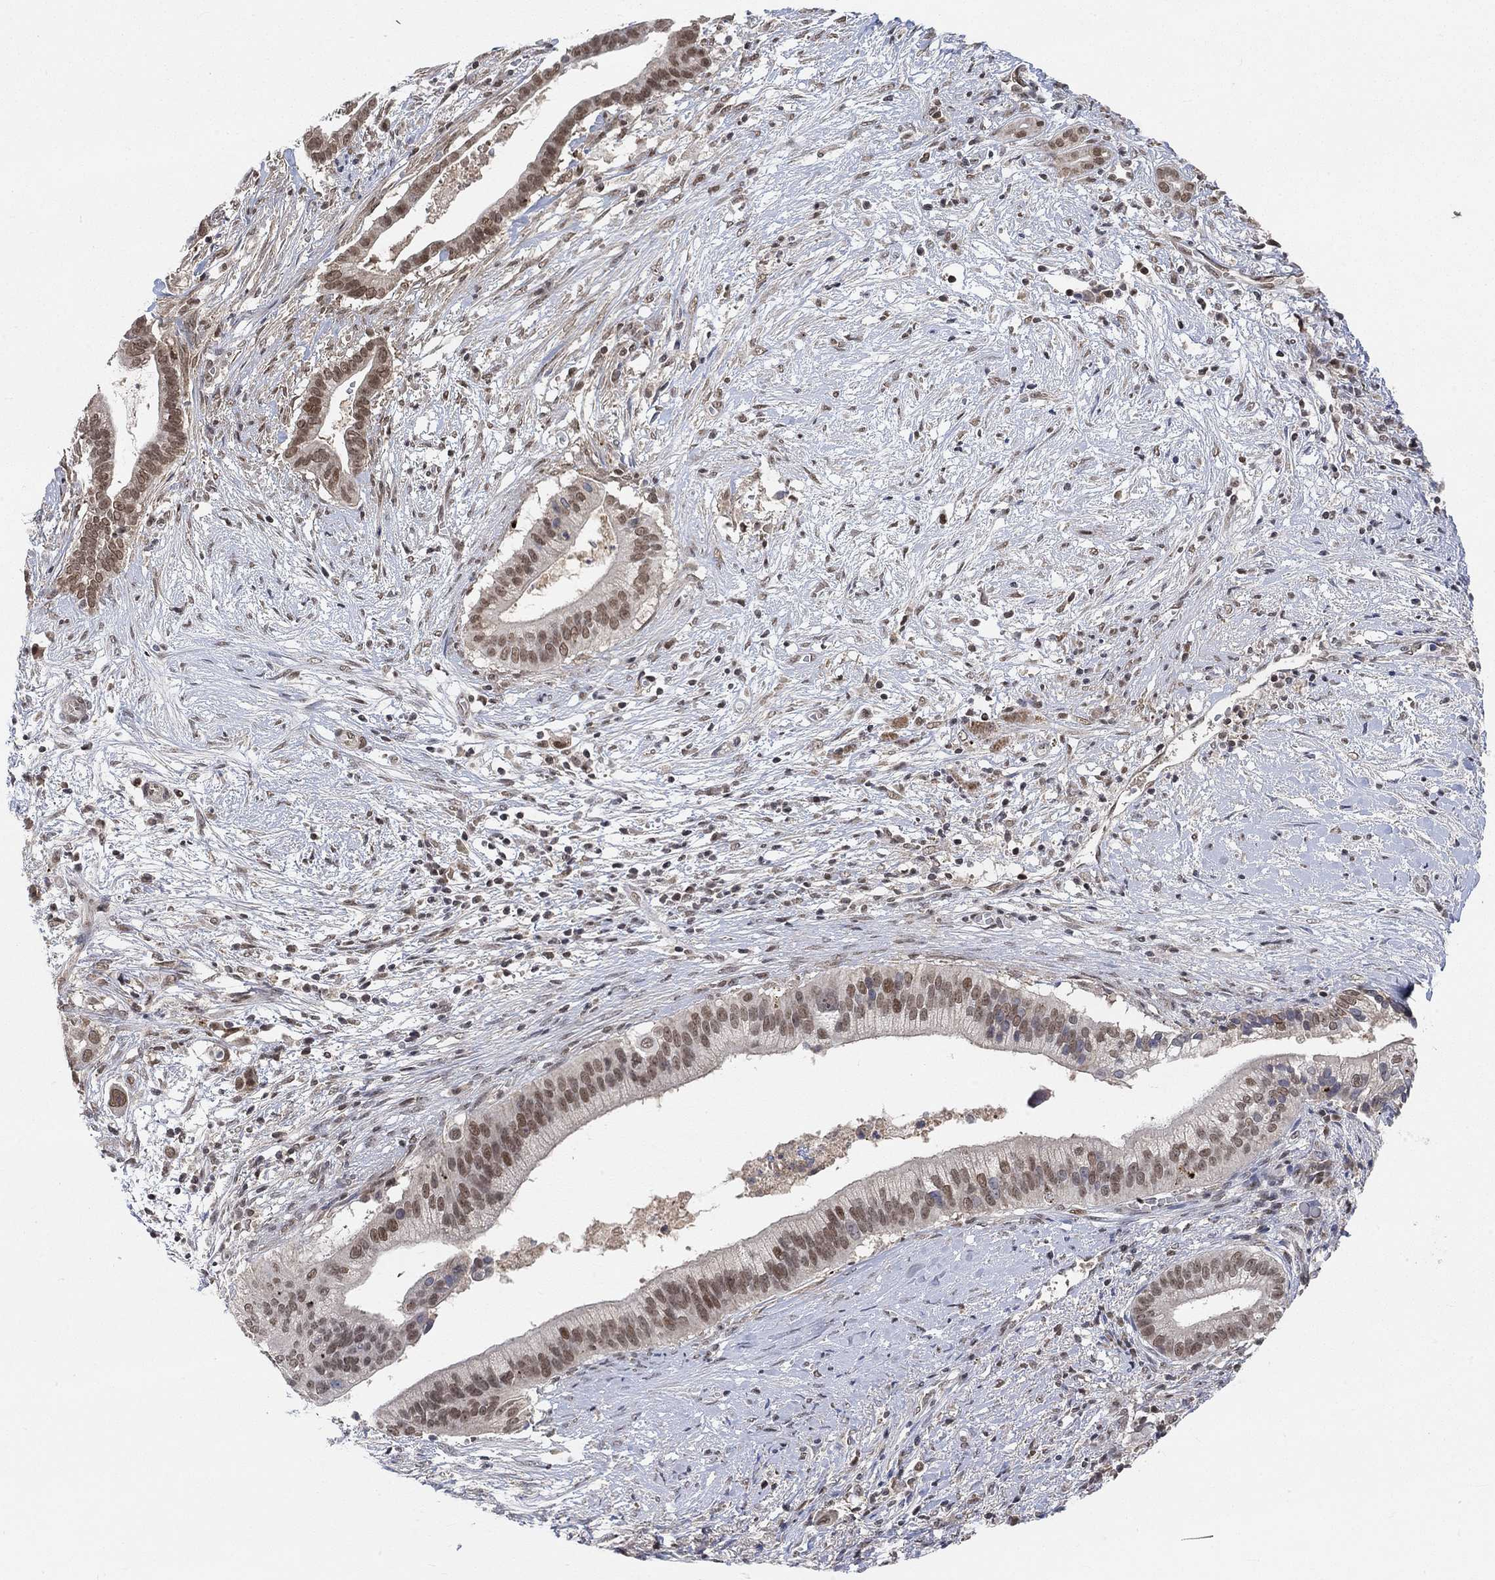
{"staining": {"intensity": "moderate", "quantity": ">75%", "location": "nuclear"}, "tissue": "pancreatic cancer", "cell_type": "Tumor cells", "image_type": "cancer", "snomed": [{"axis": "morphology", "description": "Adenocarcinoma, NOS"}, {"axis": "topography", "description": "Pancreas"}], "caption": "IHC photomicrograph of neoplastic tissue: human adenocarcinoma (pancreatic) stained using IHC demonstrates medium levels of moderate protein expression localized specifically in the nuclear of tumor cells, appearing as a nuclear brown color.", "gene": "THAP8", "patient": {"sex": "male", "age": 61}}